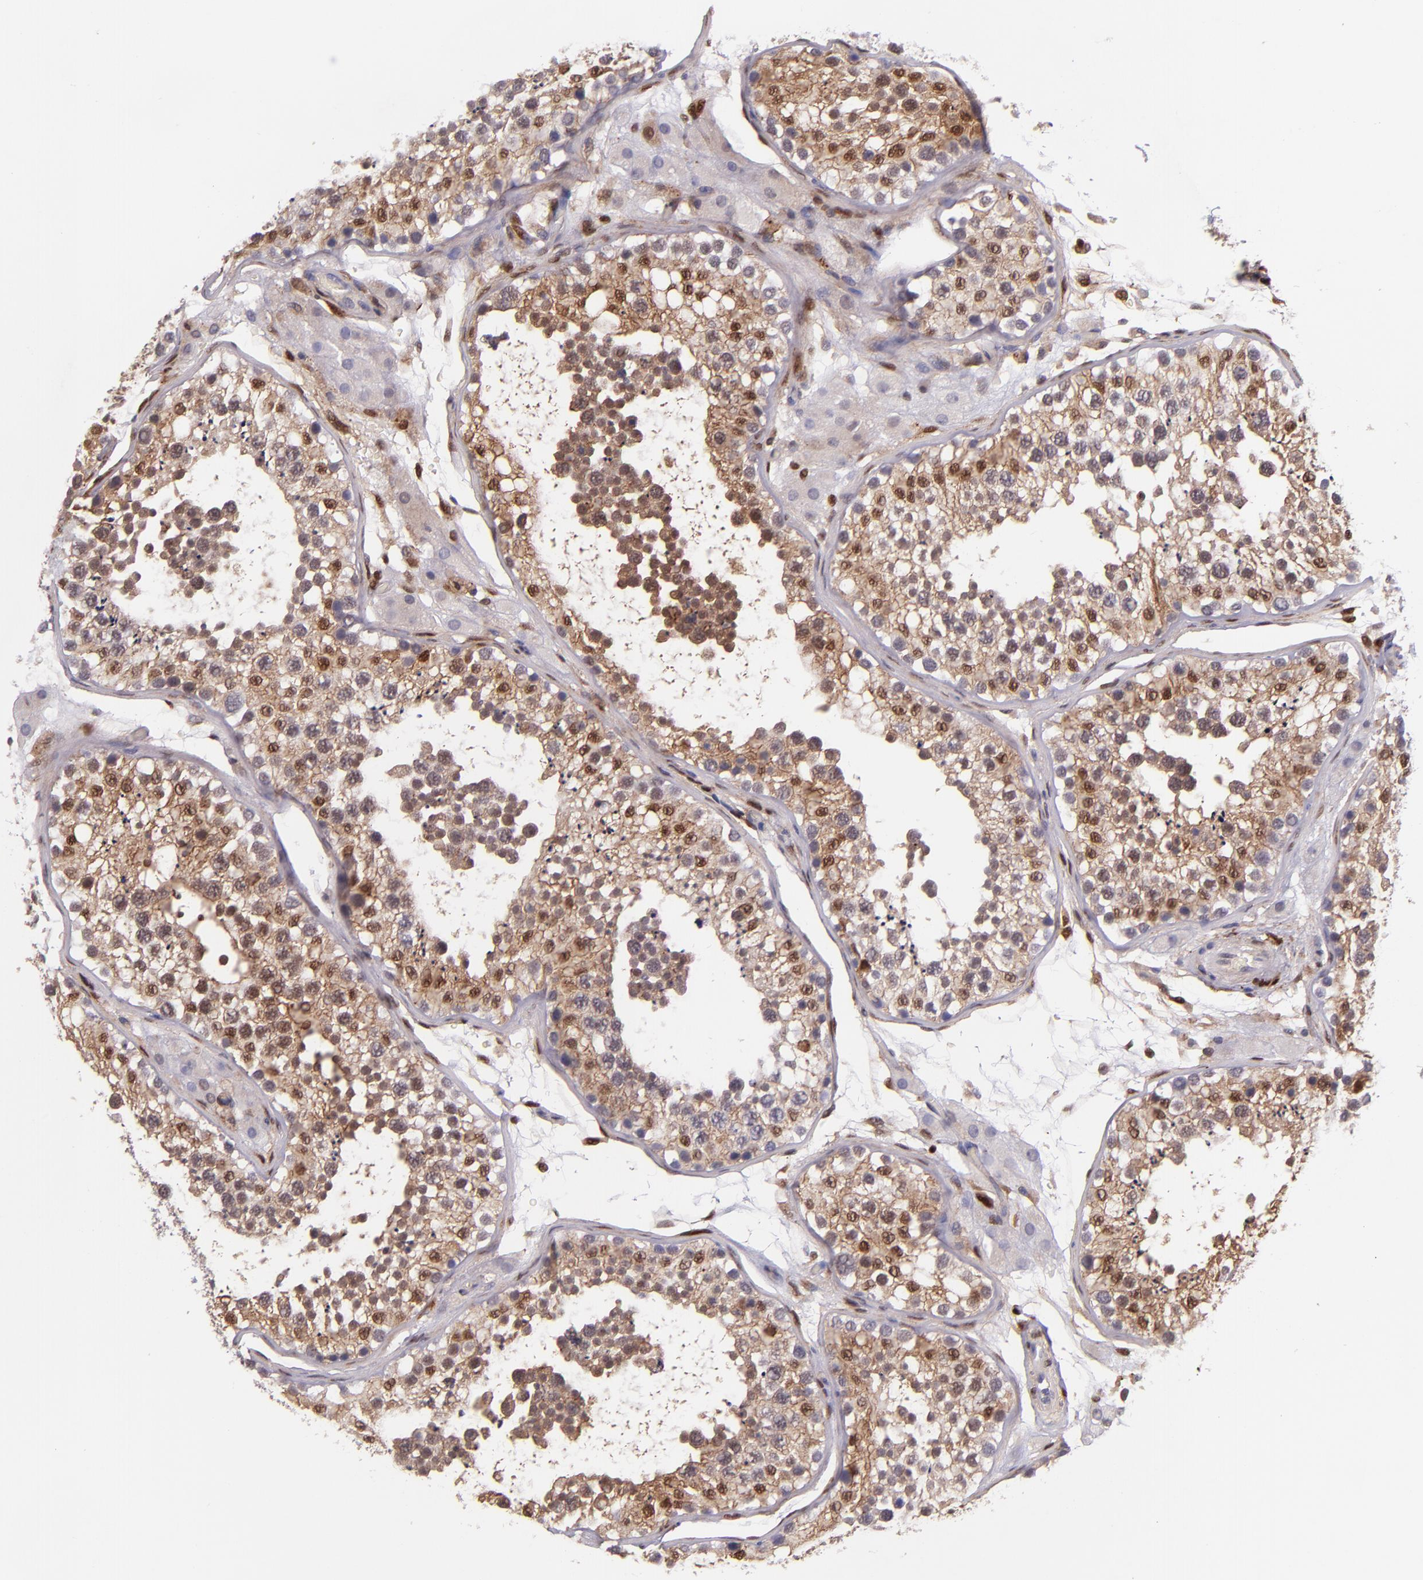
{"staining": {"intensity": "moderate", "quantity": "25%-75%", "location": "nuclear"}, "tissue": "testis", "cell_type": "Cells in seminiferous ducts", "image_type": "normal", "snomed": [{"axis": "morphology", "description": "Normal tissue, NOS"}, {"axis": "topography", "description": "Testis"}], "caption": "Testis stained for a protein (brown) demonstrates moderate nuclear positive staining in approximately 25%-75% of cells in seminiferous ducts.", "gene": "LGALS1", "patient": {"sex": "male", "age": 26}}